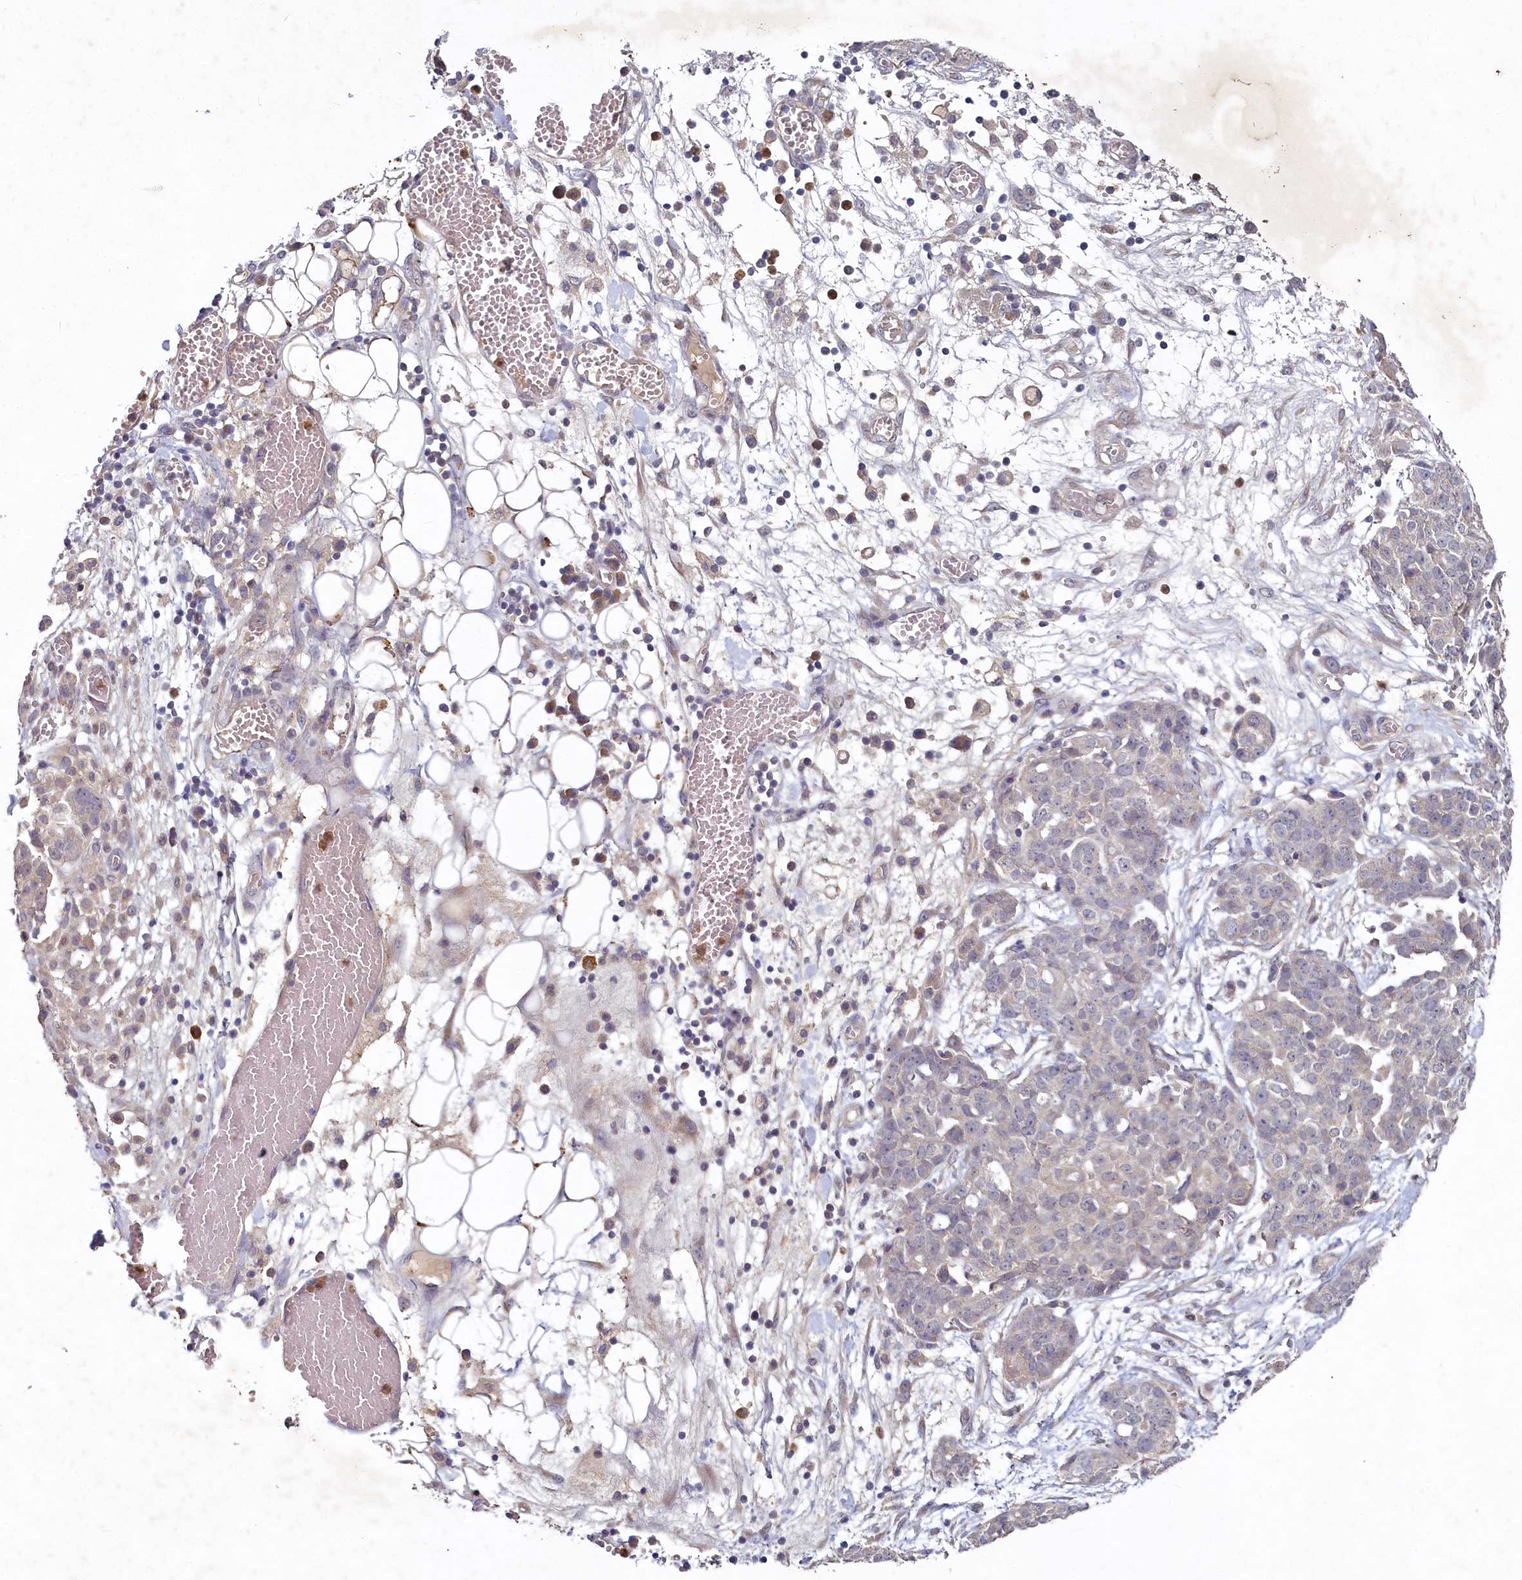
{"staining": {"intensity": "negative", "quantity": "none", "location": "none"}, "tissue": "ovarian cancer", "cell_type": "Tumor cells", "image_type": "cancer", "snomed": [{"axis": "morphology", "description": "Cystadenocarcinoma, serous, NOS"}, {"axis": "topography", "description": "Soft tissue"}, {"axis": "topography", "description": "Ovary"}], "caption": "Immunohistochemistry (IHC) histopathology image of neoplastic tissue: human ovarian cancer stained with DAB (3,3'-diaminobenzidine) shows no significant protein staining in tumor cells.", "gene": "HERC3", "patient": {"sex": "female", "age": 57}}